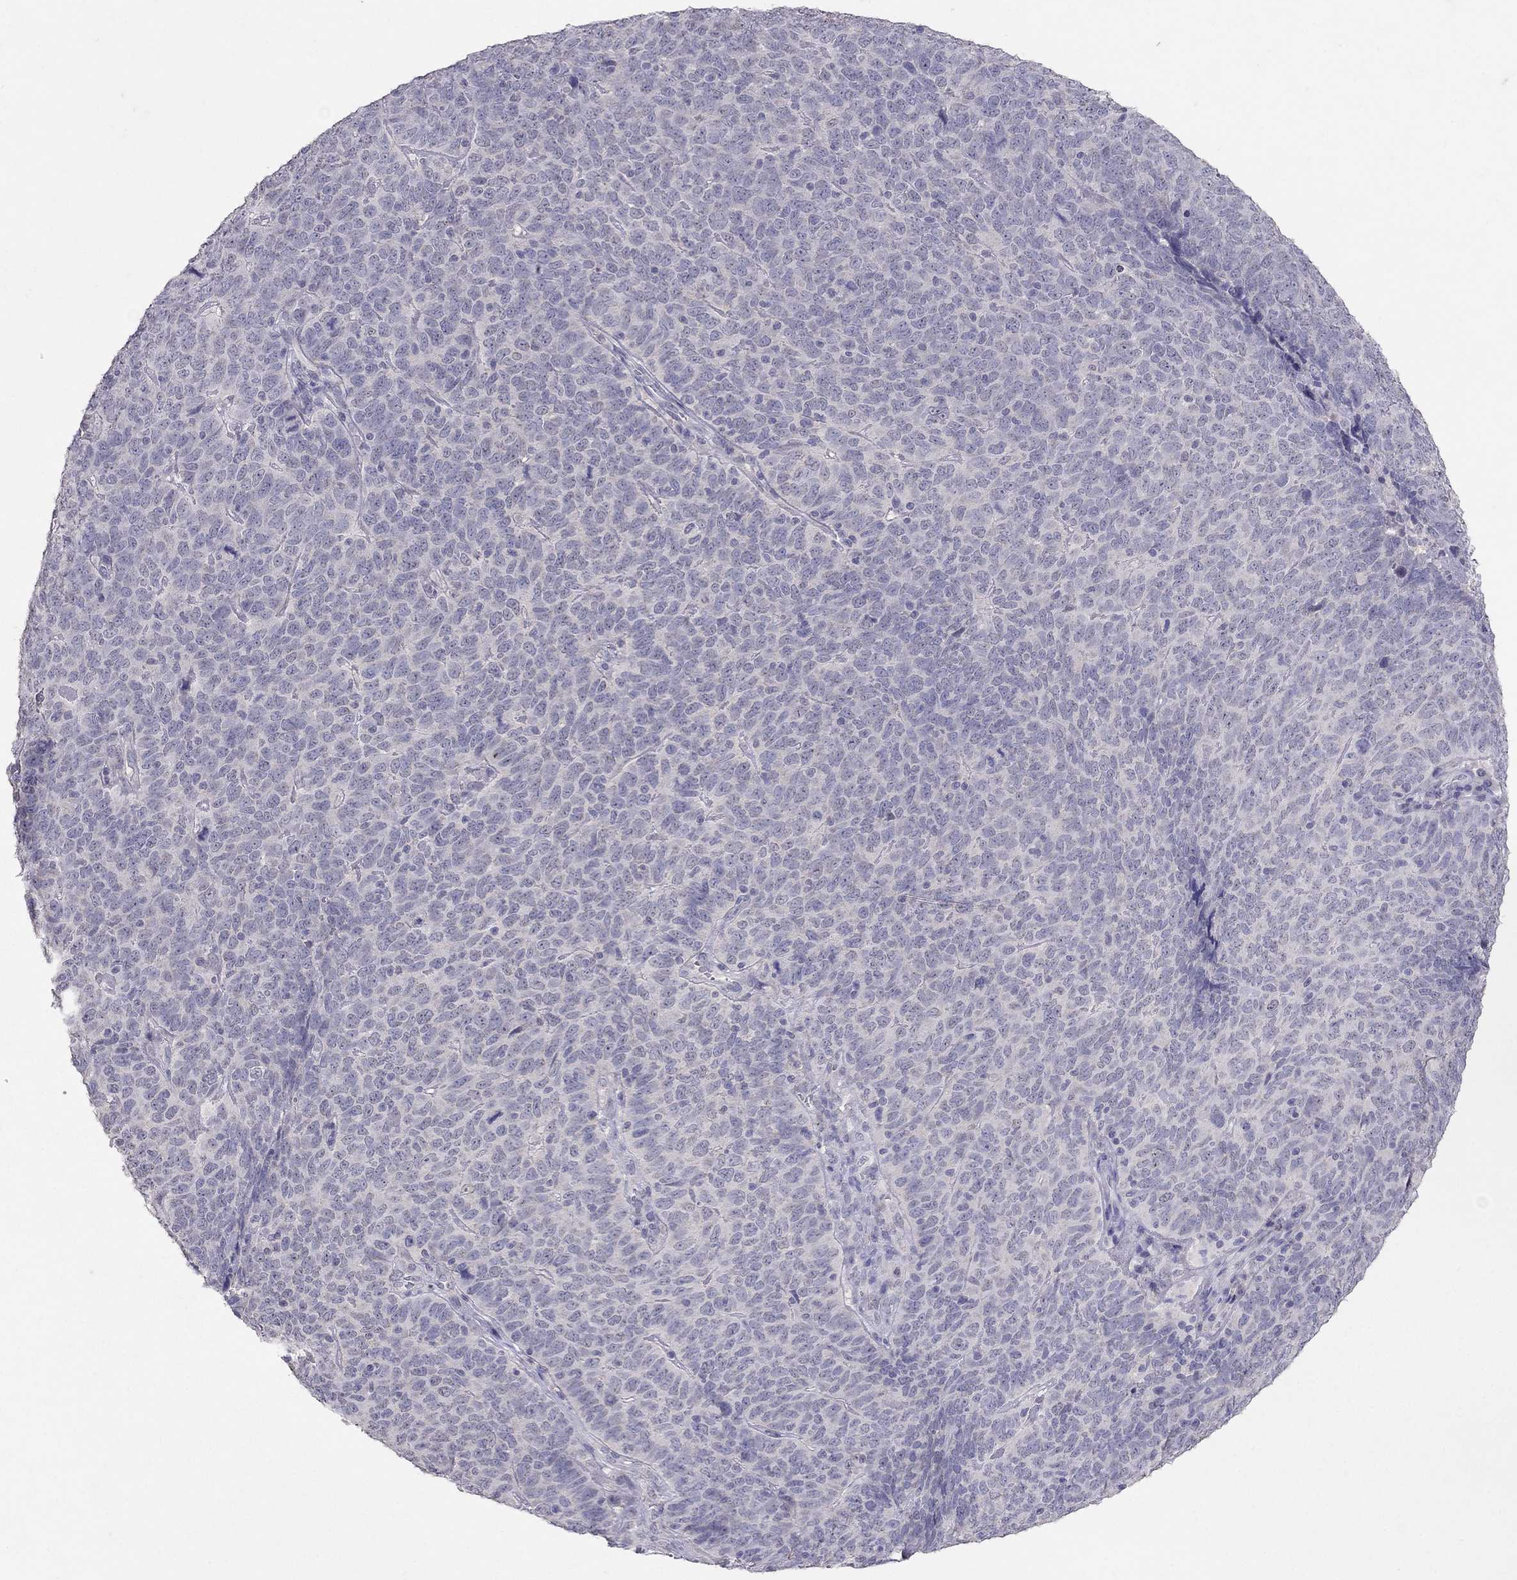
{"staining": {"intensity": "negative", "quantity": "none", "location": "none"}, "tissue": "skin cancer", "cell_type": "Tumor cells", "image_type": "cancer", "snomed": [{"axis": "morphology", "description": "Squamous cell carcinoma, NOS"}, {"axis": "topography", "description": "Skin"}, {"axis": "topography", "description": "Anal"}], "caption": "The histopathology image shows no significant positivity in tumor cells of skin cancer (squamous cell carcinoma).", "gene": "FST", "patient": {"sex": "female", "age": 51}}